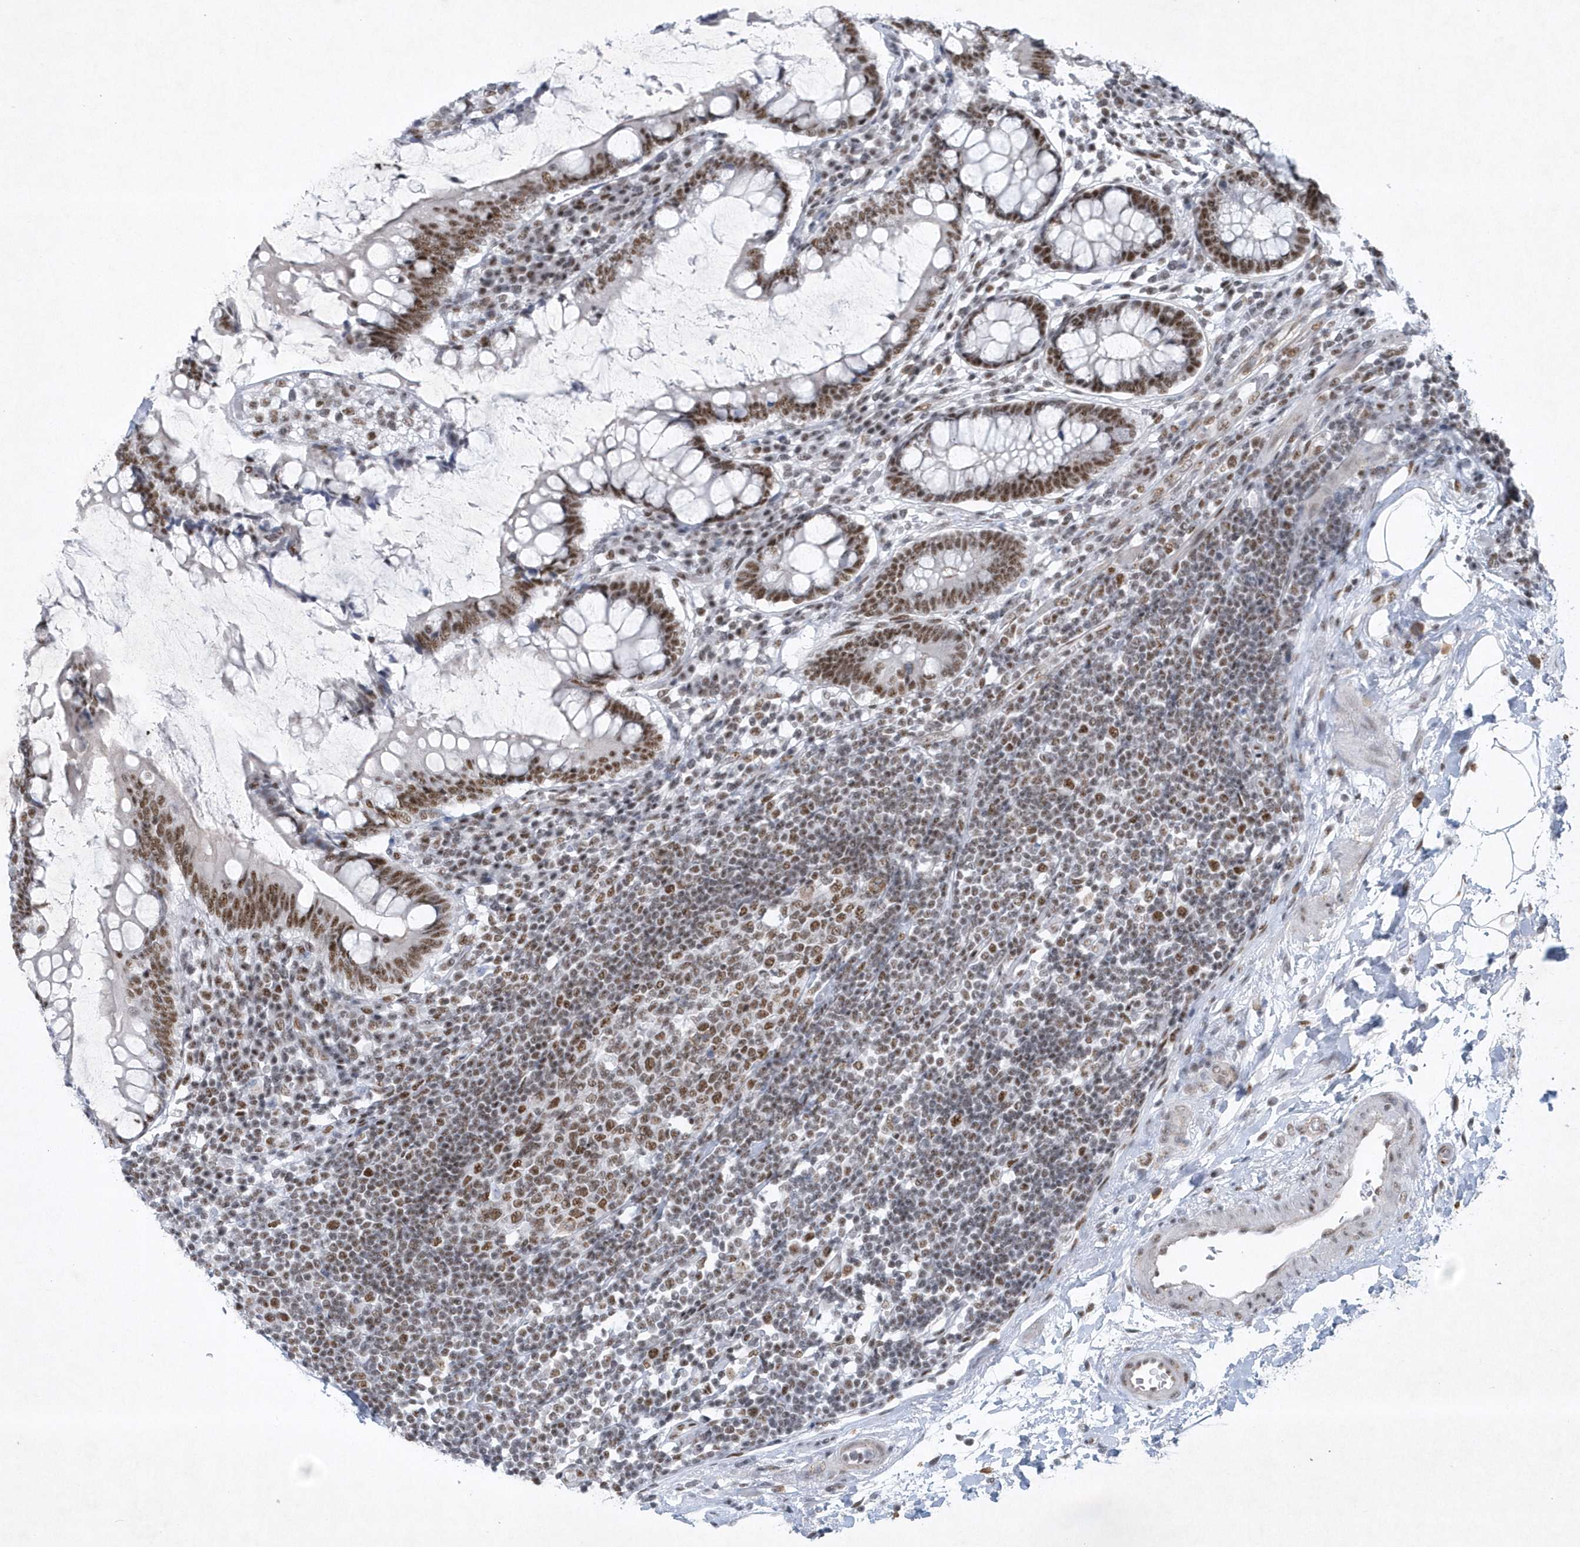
{"staining": {"intensity": "moderate", "quantity": ">75%", "location": "nuclear"}, "tissue": "colon", "cell_type": "Endothelial cells", "image_type": "normal", "snomed": [{"axis": "morphology", "description": "Normal tissue, NOS"}, {"axis": "topography", "description": "Colon"}], "caption": "IHC micrograph of unremarkable colon: human colon stained using immunohistochemistry reveals medium levels of moderate protein expression localized specifically in the nuclear of endothelial cells, appearing as a nuclear brown color.", "gene": "DCLRE1A", "patient": {"sex": "female", "age": 79}}